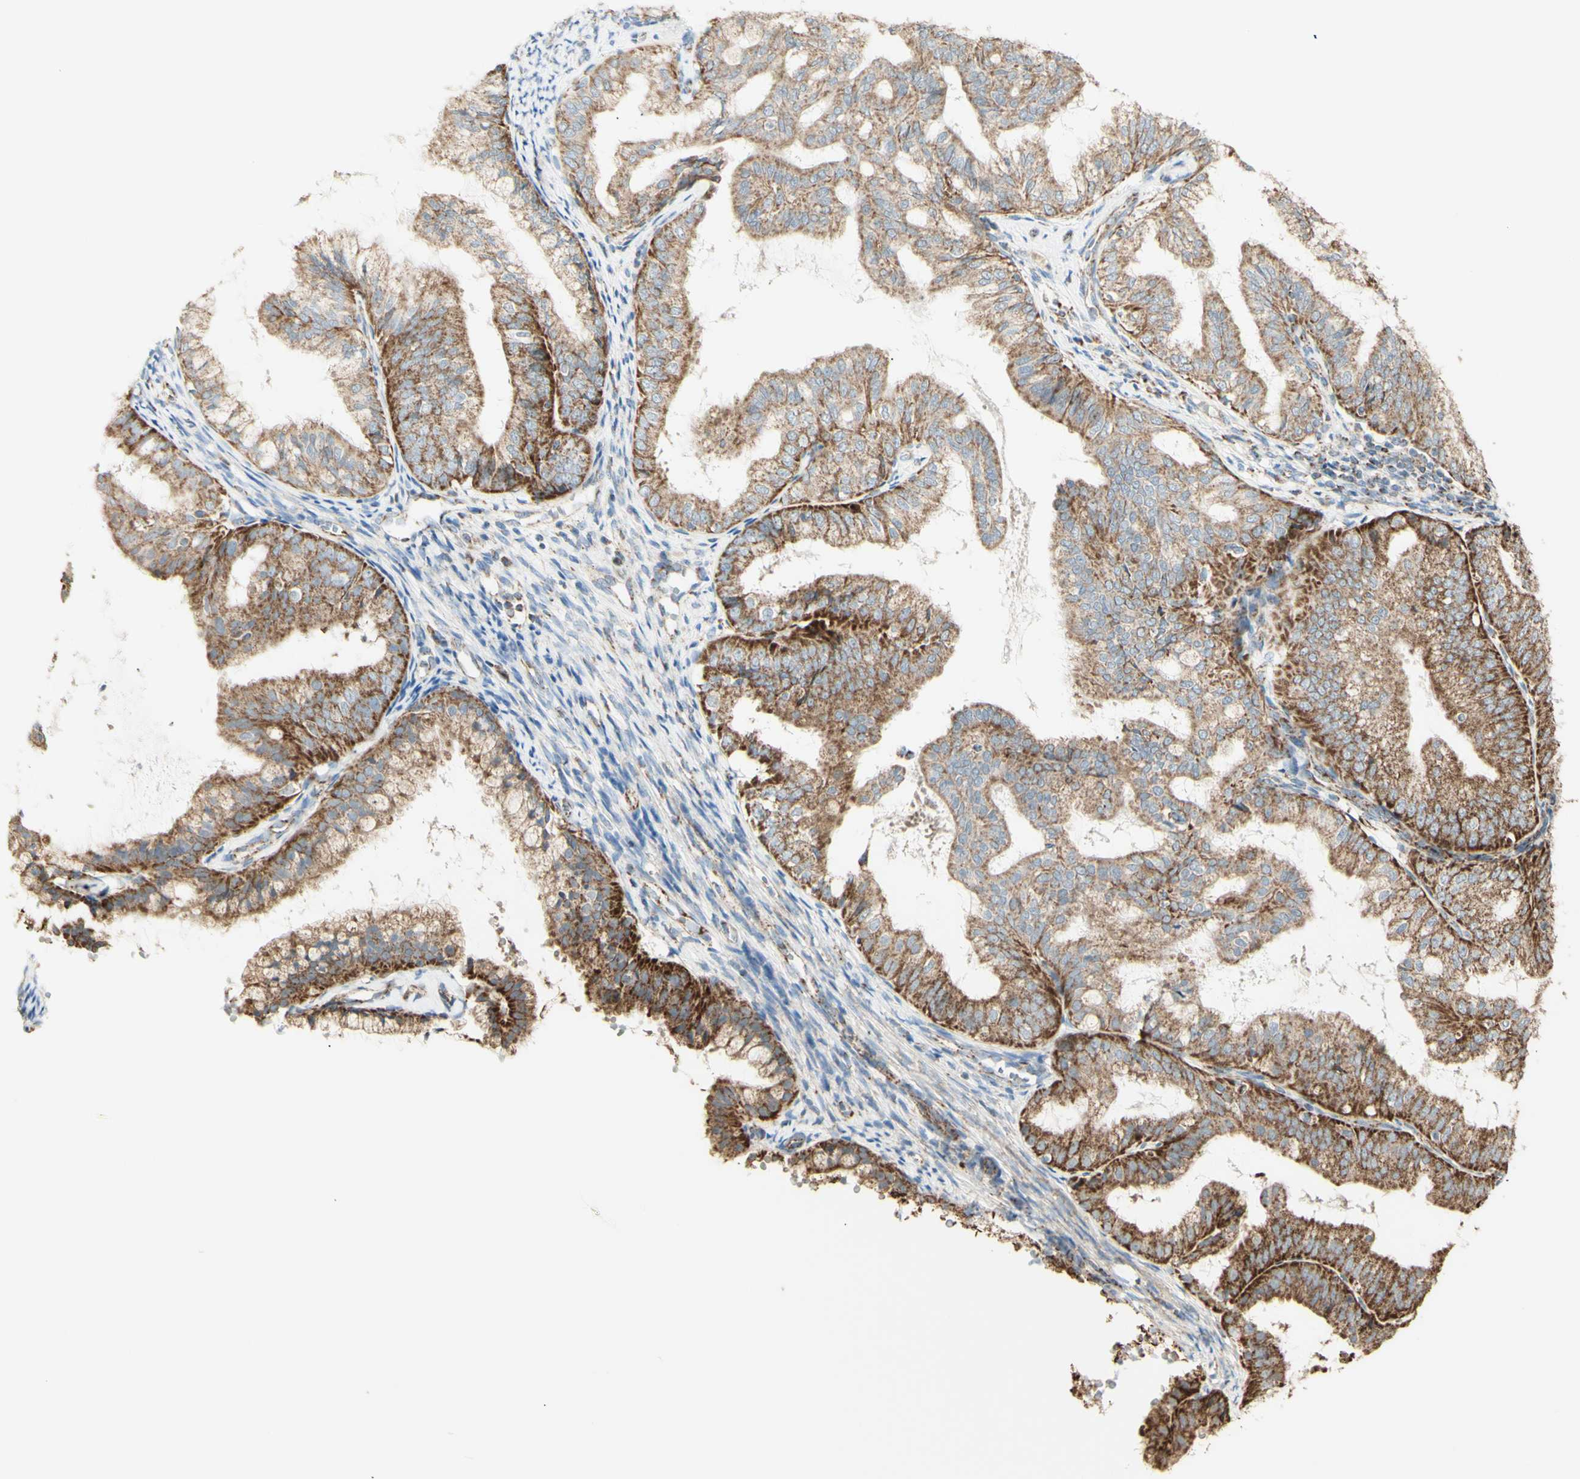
{"staining": {"intensity": "moderate", "quantity": ">75%", "location": "cytoplasmic/membranous"}, "tissue": "endometrial cancer", "cell_type": "Tumor cells", "image_type": "cancer", "snomed": [{"axis": "morphology", "description": "Adenocarcinoma, NOS"}, {"axis": "topography", "description": "Endometrium"}], "caption": "A histopathology image showing moderate cytoplasmic/membranous positivity in about >75% of tumor cells in endometrial adenocarcinoma, as visualized by brown immunohistochemical staining.", "gene": "LETM1", "patient": {"sex": "female", "age": 63}}